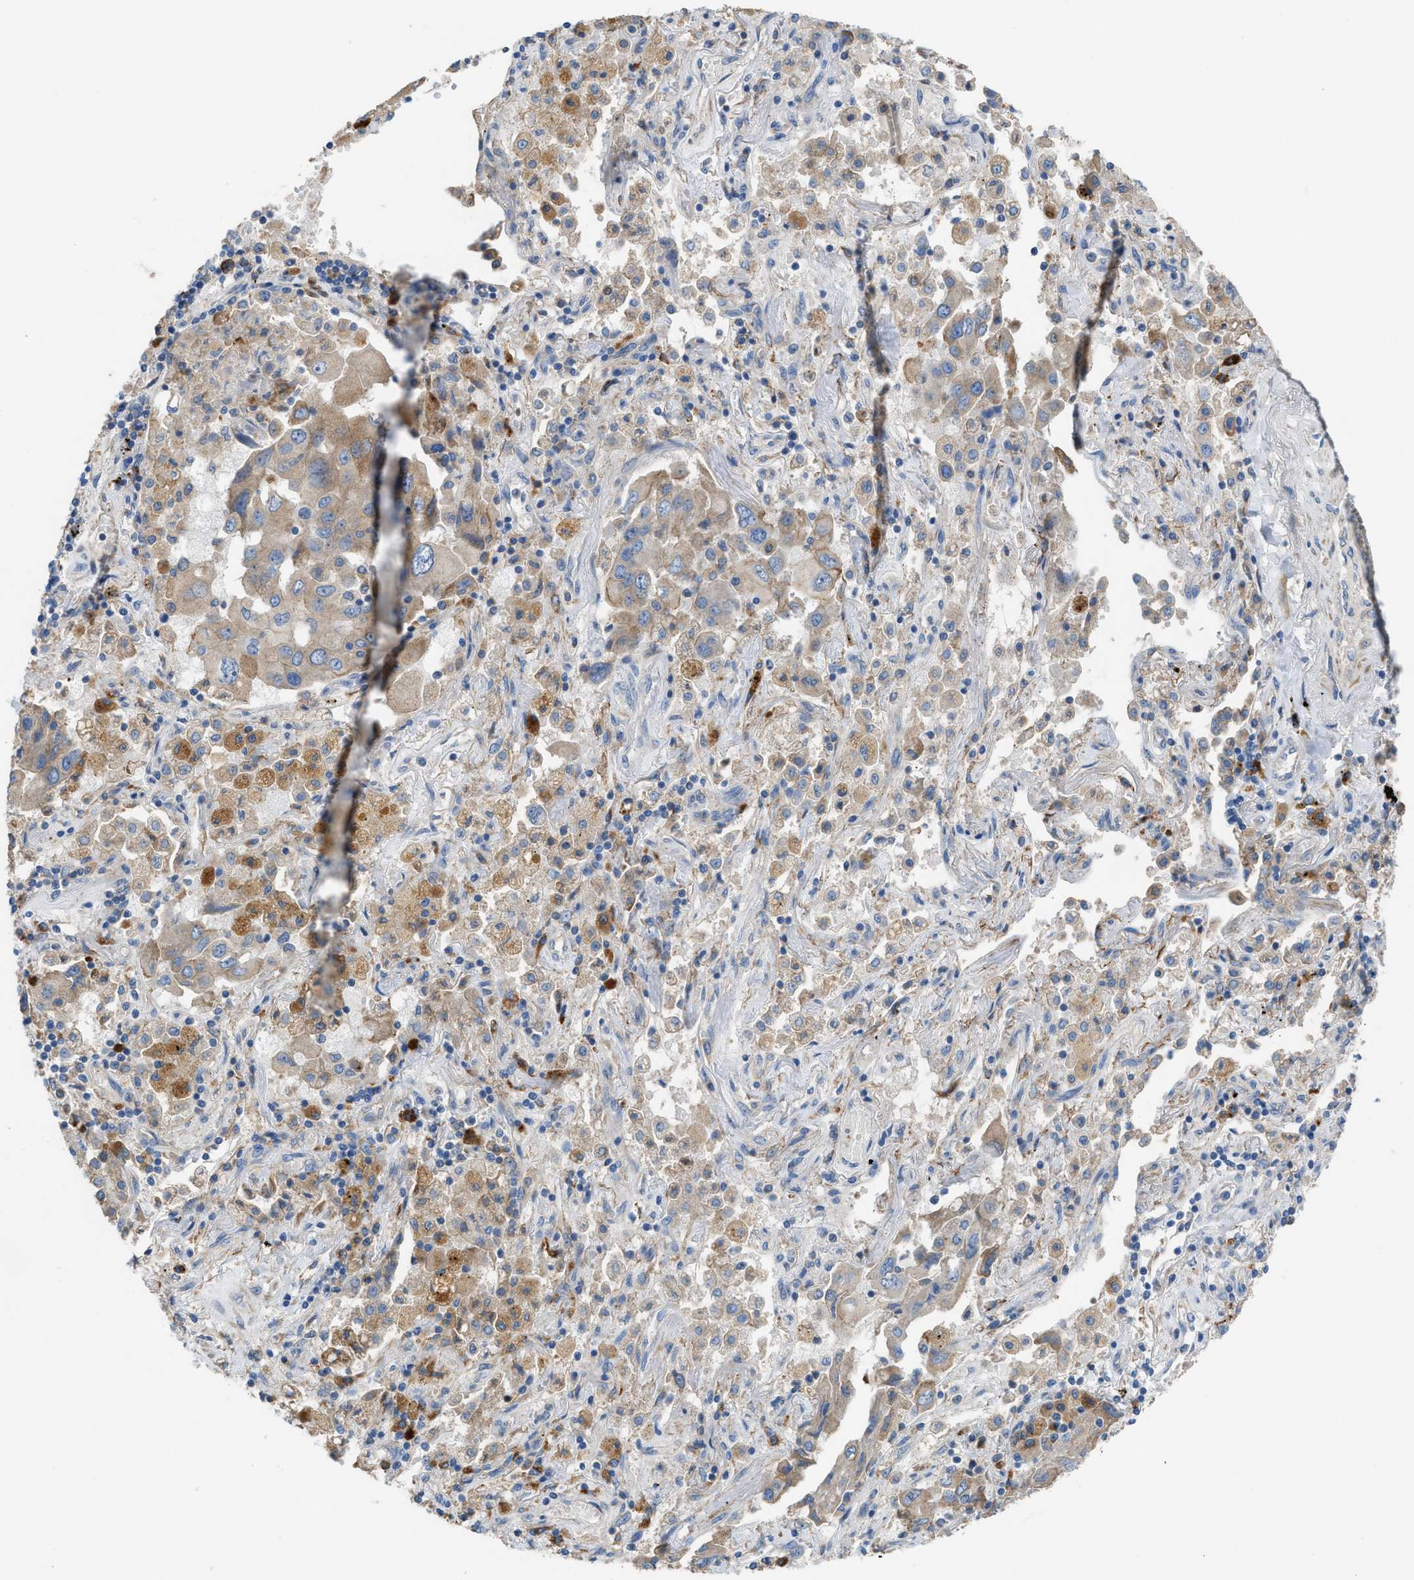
{"staining": {"intensity": "weak", "quantity": "25%-75%", "location": "cytoplasmic/membranous"}, "tissue": "lung cancer", "cell_type": "Tumor cells", "image_type": "cancer", "snomed": [{"axis": "morphology", "description": "Adenocarcinoma, NOS"}, {"axis": "topography", "description": "Lung"}], "caption": "Protein staining by immunohistochemistry displays weak cytoplasmic/membranous expression in approximately 25%-75% of tumor cells in adenocarcinoma (lung). The staining was performed using DAB (3,3'-diaminobenzidine), with brown indicating positive protein expression. Nuclei are stained blue with hematoxylin.", "gene": "AOAH", "patient": {"sex": "female", "age": 65}}